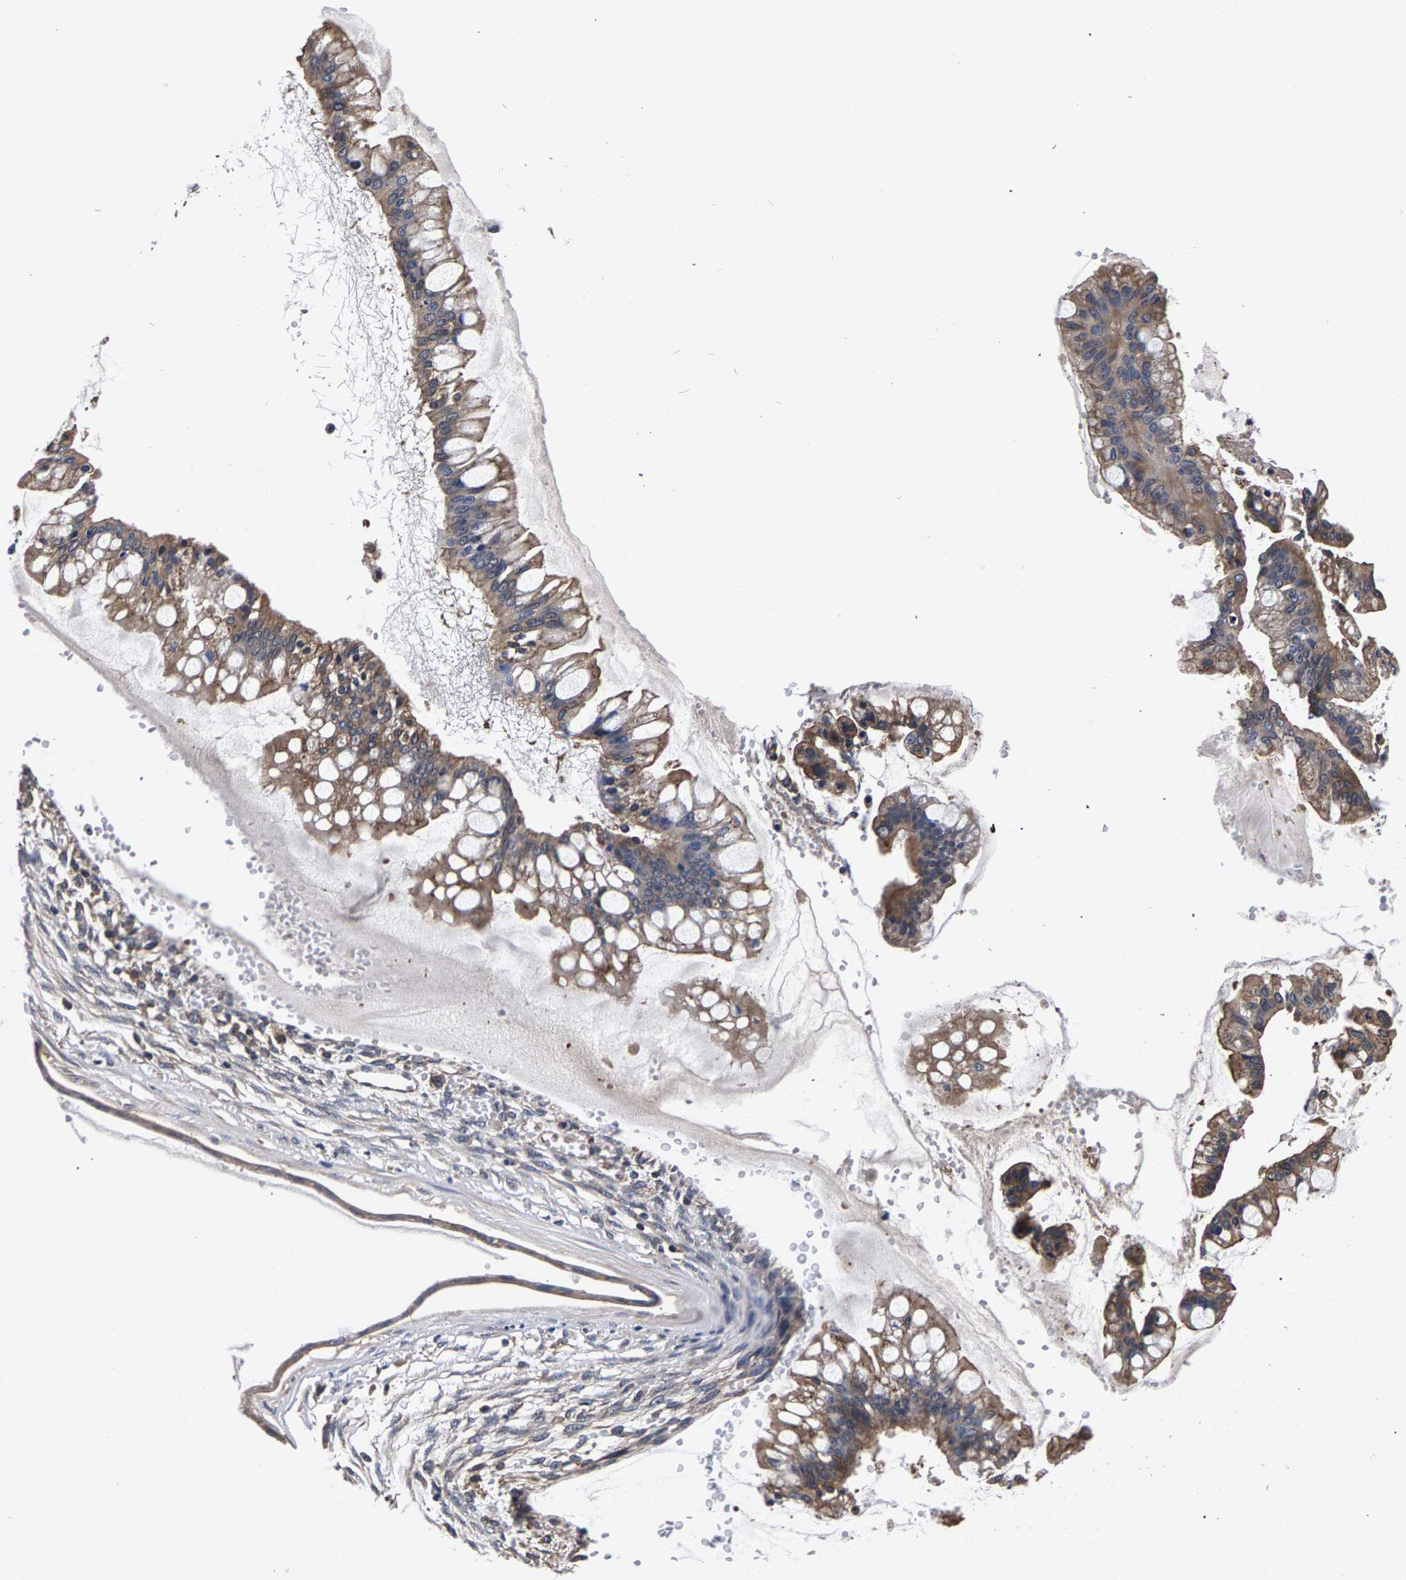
{"staining": {"intensity": "moderate", "quantity": ">75%", "location": "cytoplasmic/membranous"}, "tissue": "ovarian cancer", "cell_type": "Tumor cells", "image_type": "cancer", "snomed": [{"axis": "morphology", "description": "Cystadenocarcinoma, mucinous, NOS"}, {"axis": "topography", "description": "Ovary"}], "caption": "Immunohistochemistry of human mucinous cystadenocarcinoma (ovarian) demonstrates medium levels of moderate cytoplasmic/membranous expression in about >75% of tumor cells.", "gene": "MARCHF7", "patient": {"sex": "female", "age": 73}}